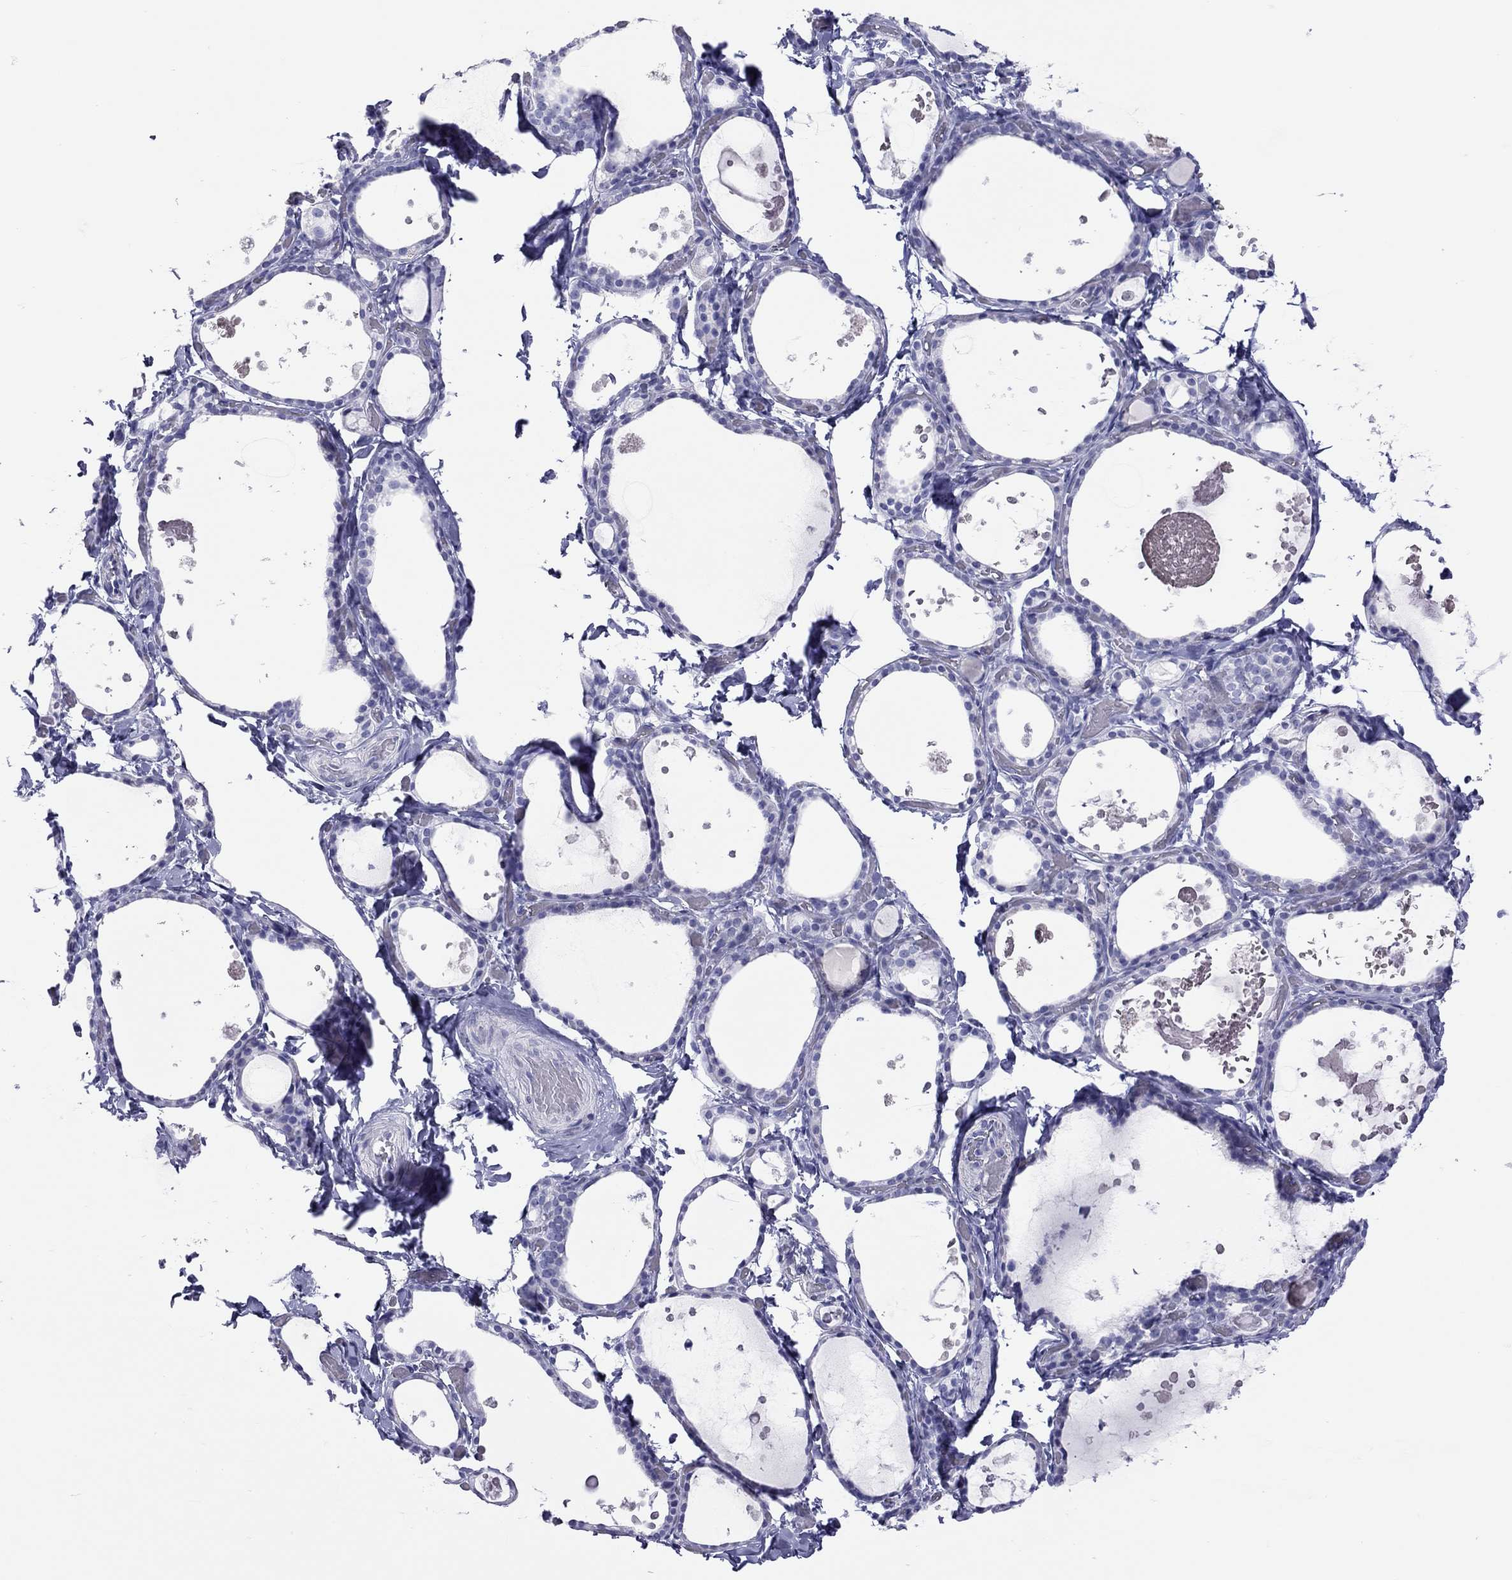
{"staining": {"intensity": "negative", "quantity": "none", "location": "none"}, "tissue": "thyroid gland", "cell_type": "Glandular cells", "image_type": "normal", "snomed": [{"axis": "morphology", "description": "Normal tissue, NOS"}, {"axis": "topography", "description": "Thyroid gland"}], "caption": "Immunohistochemistry (IHC) of unremarkable human thyroid gland shows no positivity in glandular cells. (DAB (3,3'-diaminobenzidine) immunohistochemistry, high magnification).", "gene": "STAG3", "patient": {"sex": "female", "age": 56}}